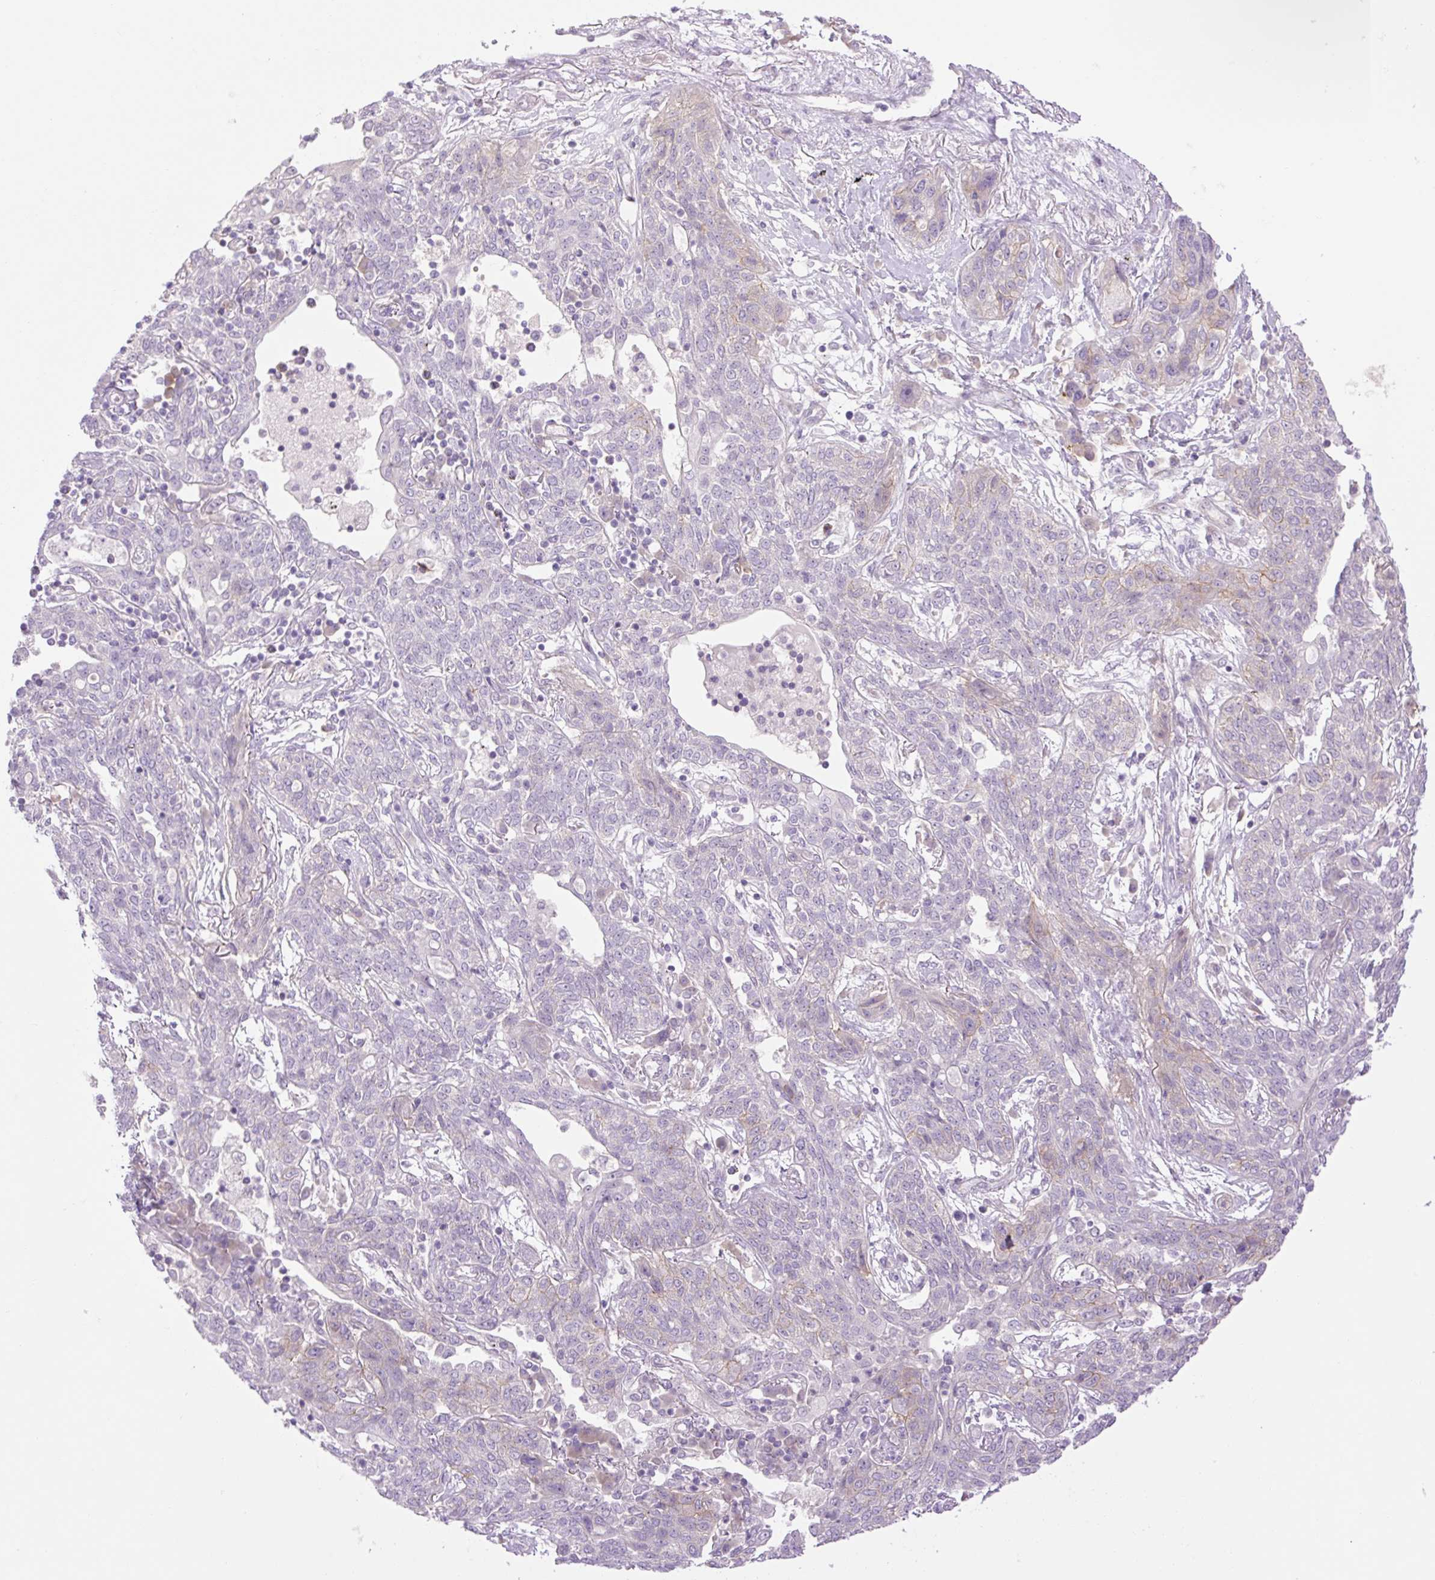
{"staining": {"intensity": "negative", "quantity": "none", "location": "none"}, "tissue": "lung cancer", "cell_type": "Tumor cells", "image_type": "cancer", "snomed": [{"axis": "morphology", "description": "Squamous cell carcinoma, NOS"}, {"axis": "topography", "description": "Lung"}], "caption": "Immunohistochemical staining of squamous cell carcinoma (lung) displays no significant expression in tumor cells.", "gene": "GRID2", "patient": {"sex": "female", "age": 70}}